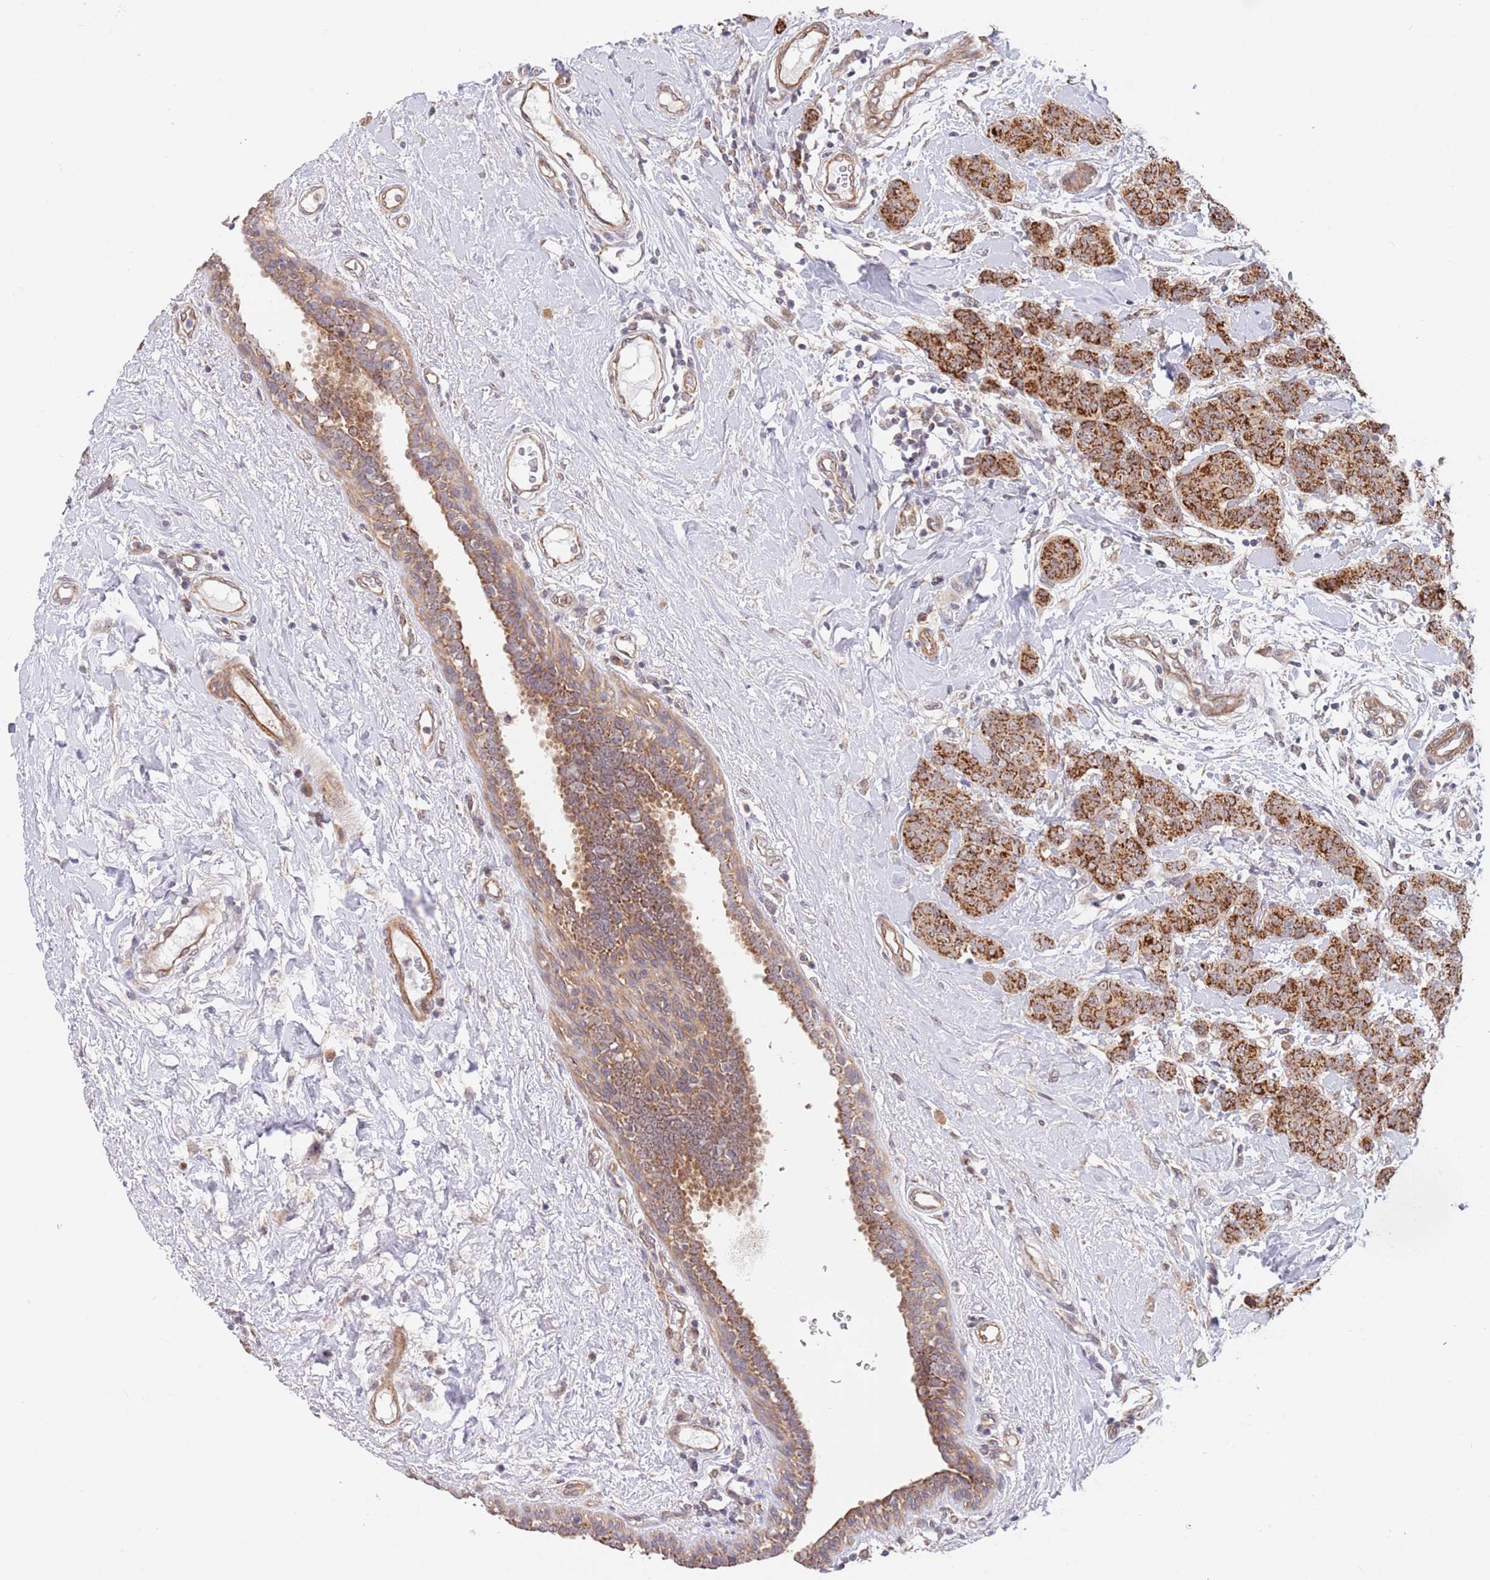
{"staining": {"intensity": "strong", "quantity": ">75%", "location": "cytoplasmic/membranous"}, "tissue": "breast cancer", "cell_type": "Tumor cells", "image_type": "cancer", "snomed": [{"axis": "morphology", "description": "Duct carcinoma"}, {"axis": "topography", "description": "Breast"}], "caption": "A brown stain labels strong cytoplasmic/membranous staining of a protein in breast intraductal carcinoma tumor cells. The staining was performed using DAB (3,3'-diaminobenzidine), with brown indicating positive protein expression. Nuclei are stained blue with hematoxylin.", "gene": "UQCC3", "patient": {"sex": "female", "age": 40}}